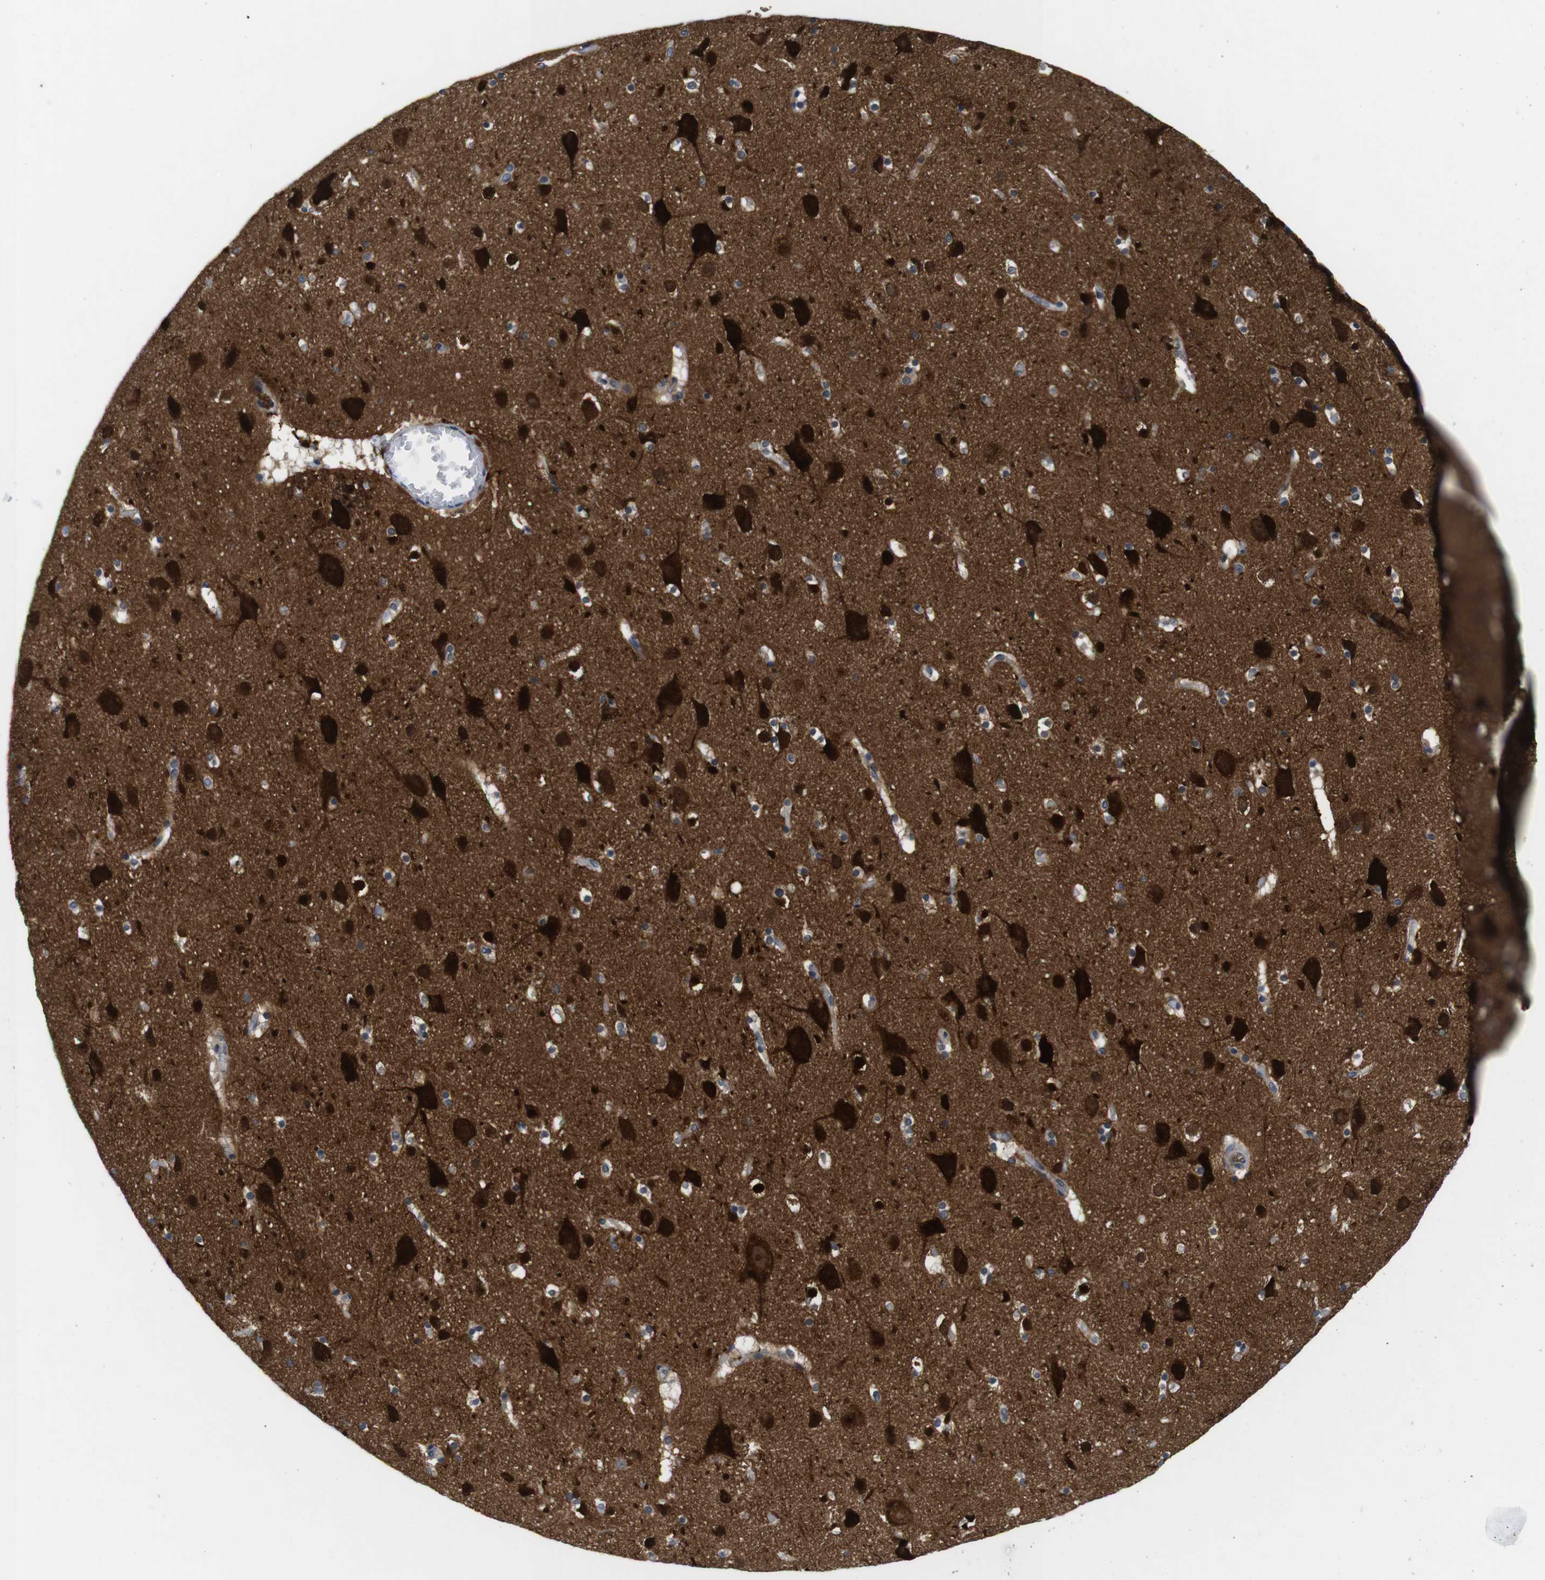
{"staining": {"intensity": "negative", "quantity": "none", "location": "none"}, "tissue": "cerebral cortex", "cell_type": "Endothelial cells", "image_type": "normal", "snomed": [{"axis": "morphology", "description": "Normal tissue, NOS"}, {"axis": "topography", "description": "Cerebral cortex"}], "caption": "Immunohistochemistry (IHC) image of normal cerebral cortex: human cerebral cortex stained with DAB reveals no significant protein staining in endothelial cells.", "gene": "DCLK1", "patient": {"sex": "male", "age": 45}}